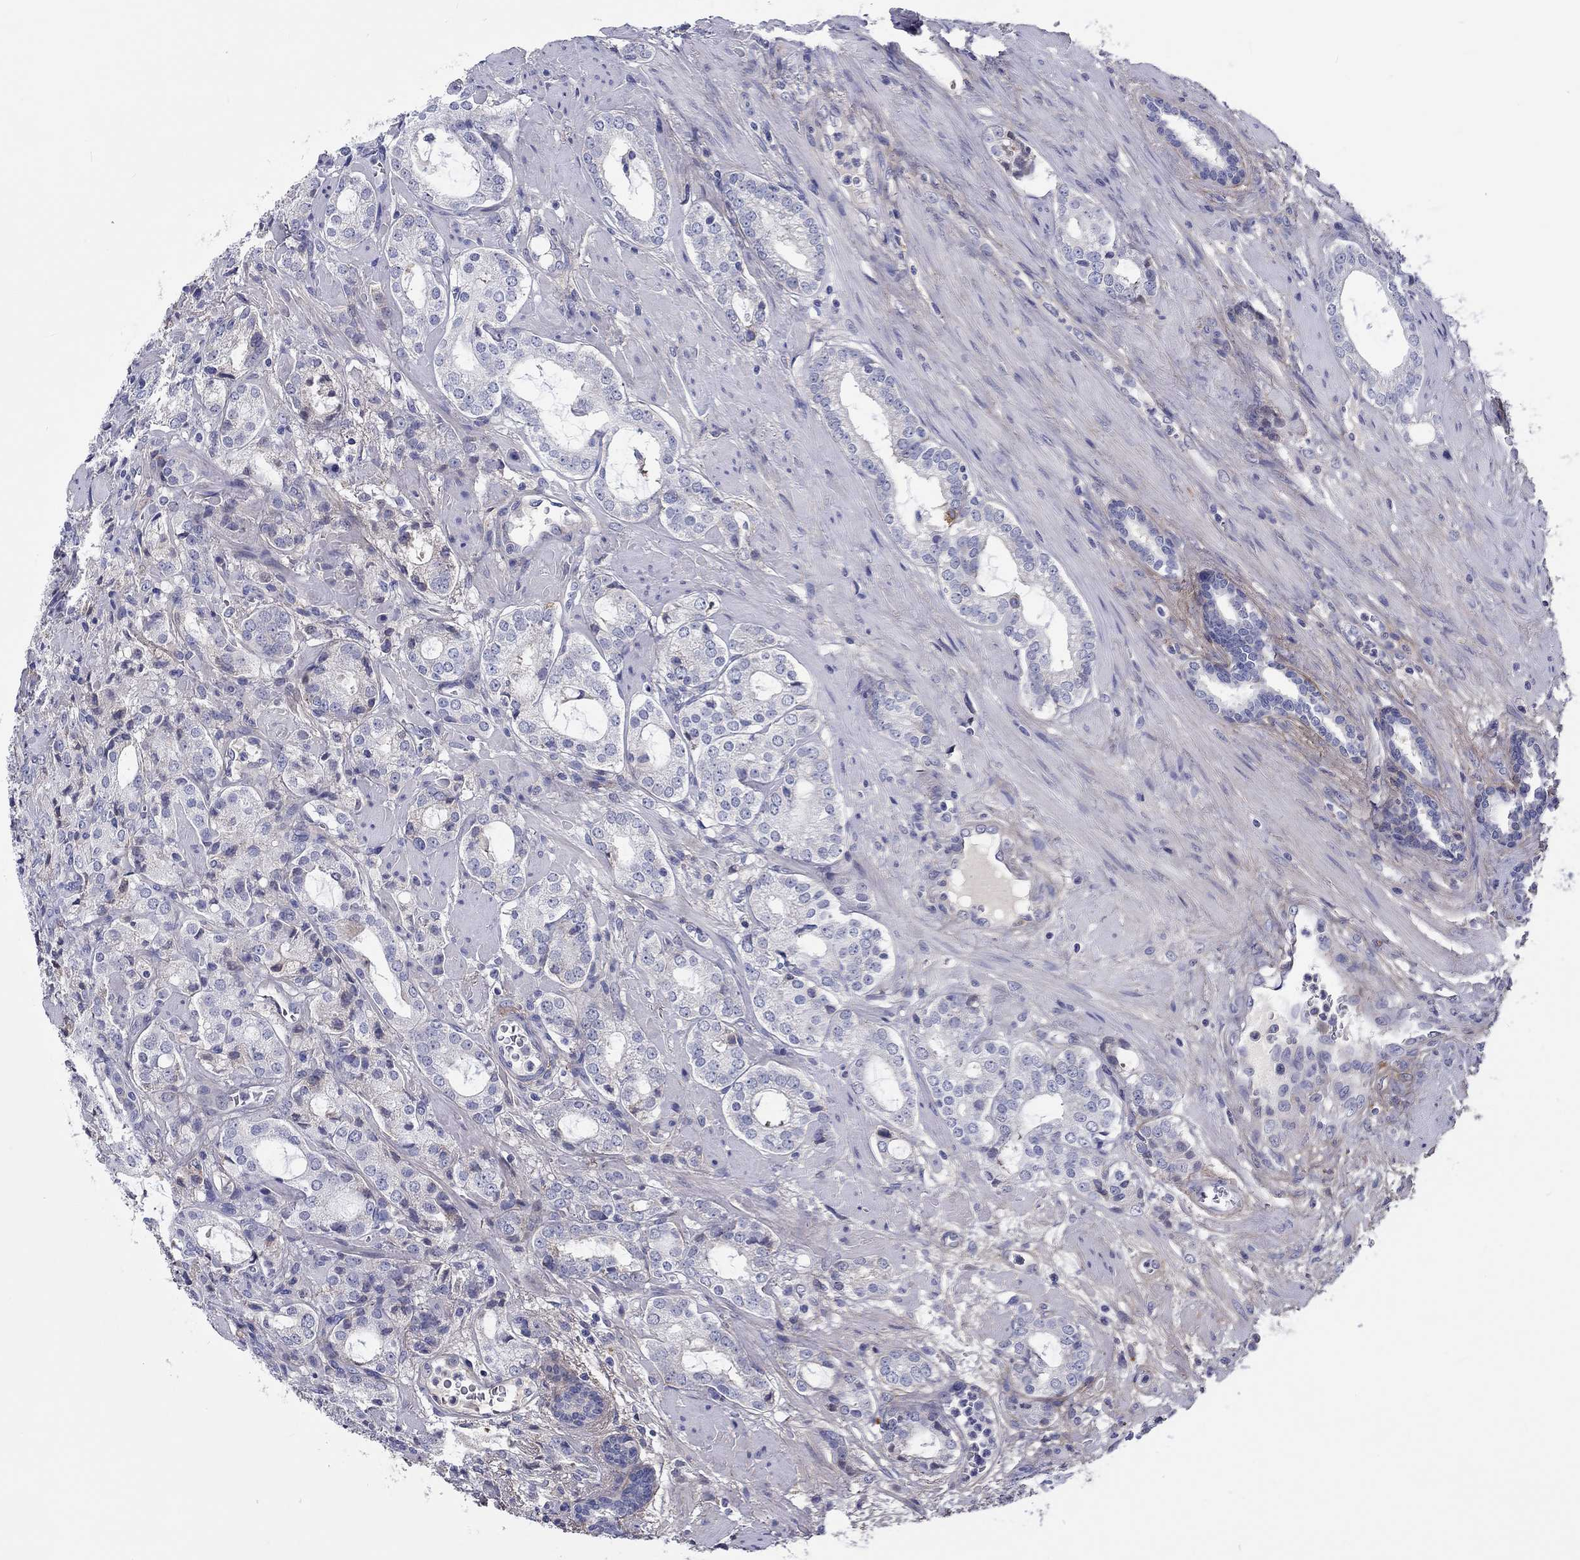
{"staining": {"intensity": "negative", "quantity": "none", "location": "none"}, "tissue": "prostate cancer", "cell_type": "Tumor cells", "image_type": "cancer", "snomed": [{"axis": "morphology", "description": "Adenocarcinoma, NOS"}, {"axis": "topography", "description": "Prostate"}], "caption": "DAB (3,3'-diaminobenzidine) immunohistochemical staining of prostate cancer (adenocarcinoma) displays no significant positivity in tumor cells.", "gene": "TGFBI", "patient": {"sex": "male", "age": 66}}